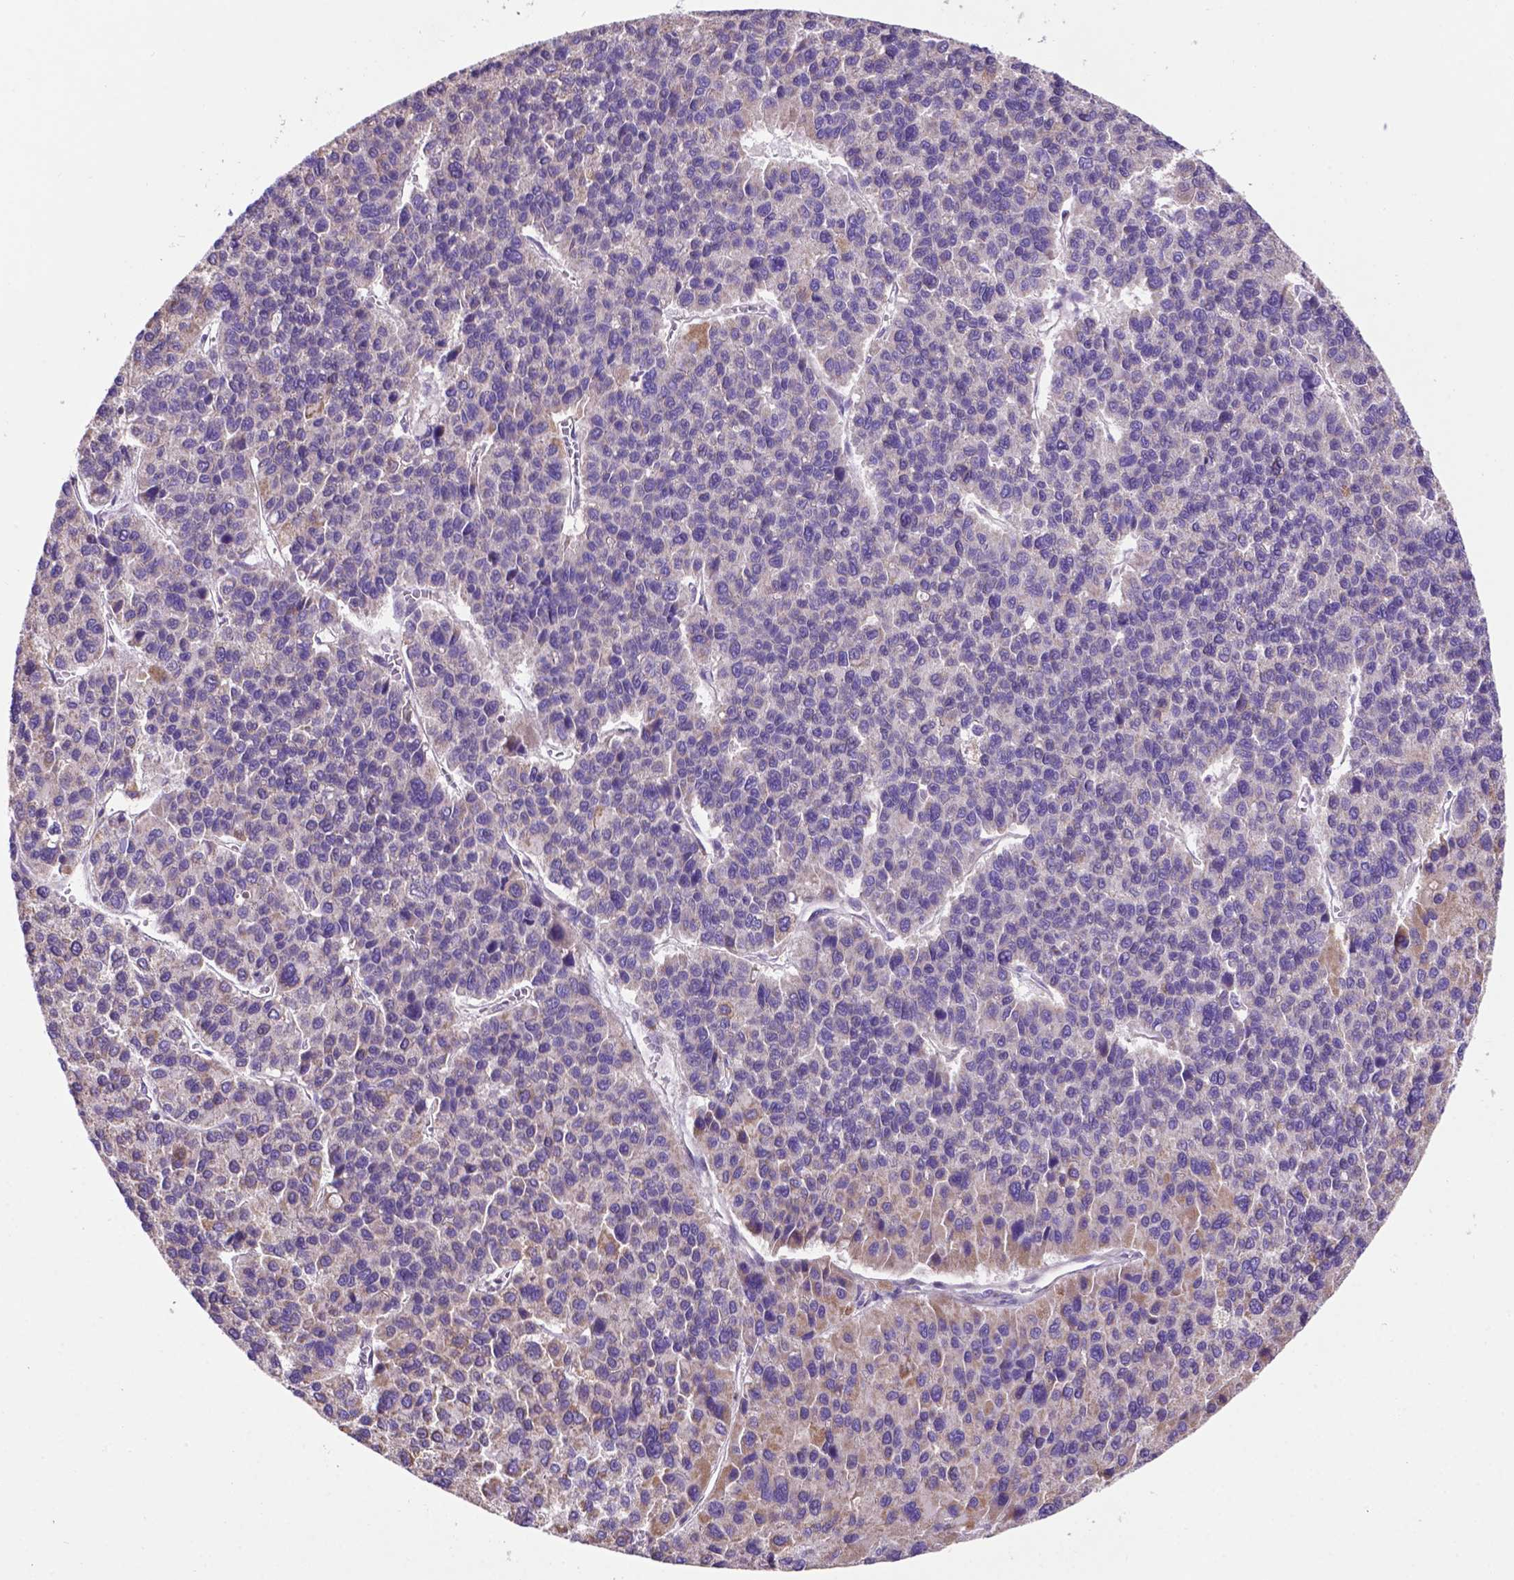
{"staining": {"intensity": "moderate", "quantity": "25%-75%", "location": "cytoplasmic/membranous"}, "tissue": "liver cancer", "cell_type": "Tumor cells", "image_type": "cancer", "snomed": [{"axis": "morphology", "description": "Carcinoma, Hepatocellular, NOS"}, {"axis": "topography", "description": "Liver"}], "caption": "The photomicrograph reveals a brown stain indicating the presence of a protein in the cytoplasmic/membranous of tumor cells in liver cancer (hepatocellular carcinoma).", "gene": "SPNS2", "patient": {"sex": "female", "age": 41}}